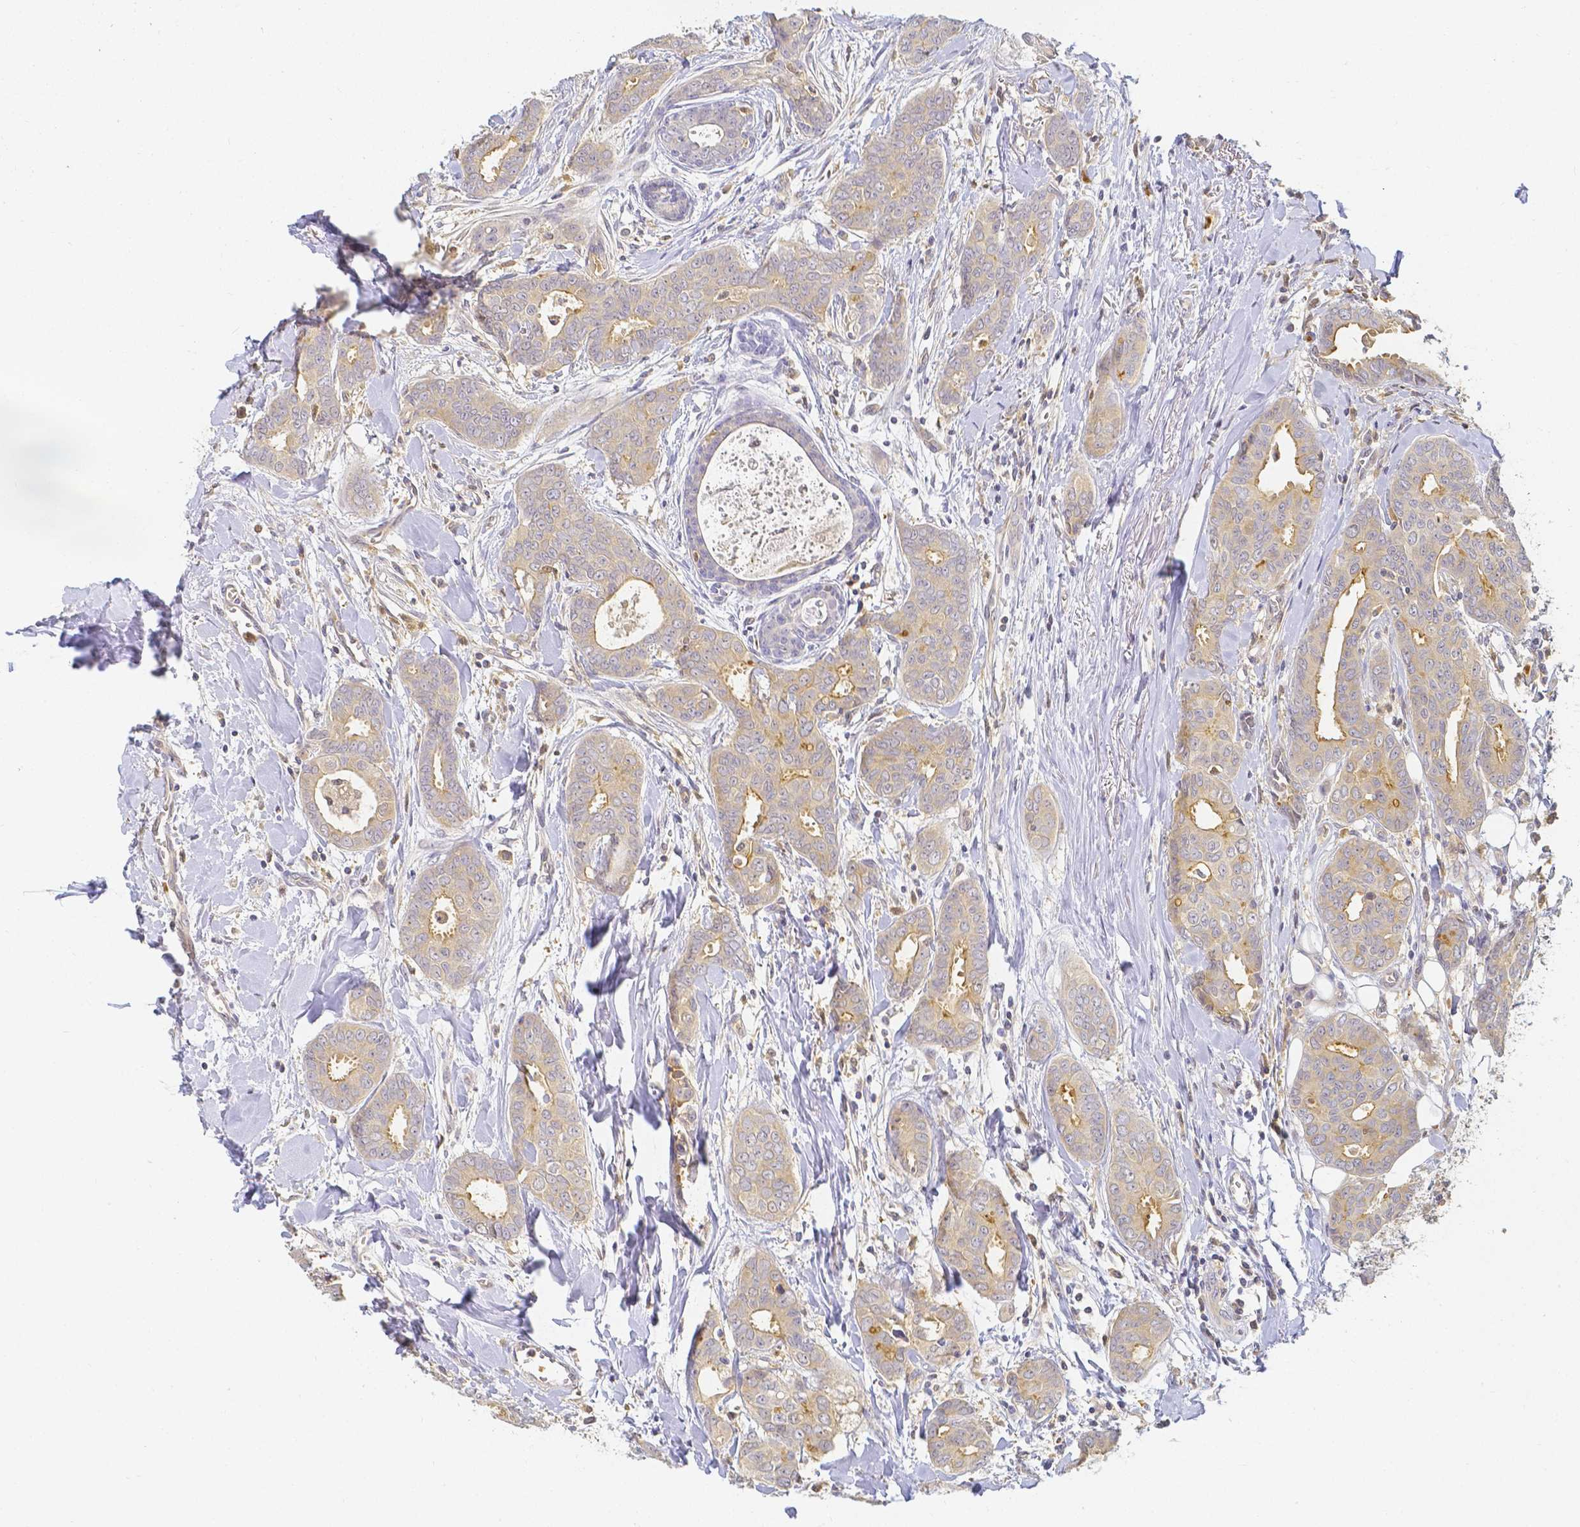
{"staining": {"intensity": "weak", "quantity": "<25%", "location": "cytoplasmic/membranous"}, "tissue": "breast cancer", "cell_type": "Tumor cells", "image_type": "cancer", "snomed": [{"axis": "morphology", "description": "Duct carcinoma"}, {"axis": "topography", "description": "Breast"}], "caption": "The immunohistochemistry micrograph has no significant positivity in tumor cells of breast cancer (infiltrating ductal carcinoma) tissue. (DAB (3,3'-diaminobenzidine) IHC visualized using brightfield microscopy, high magnification).", "gene": "KCNH1", "patient": {"sex": "female", "age": 45}}